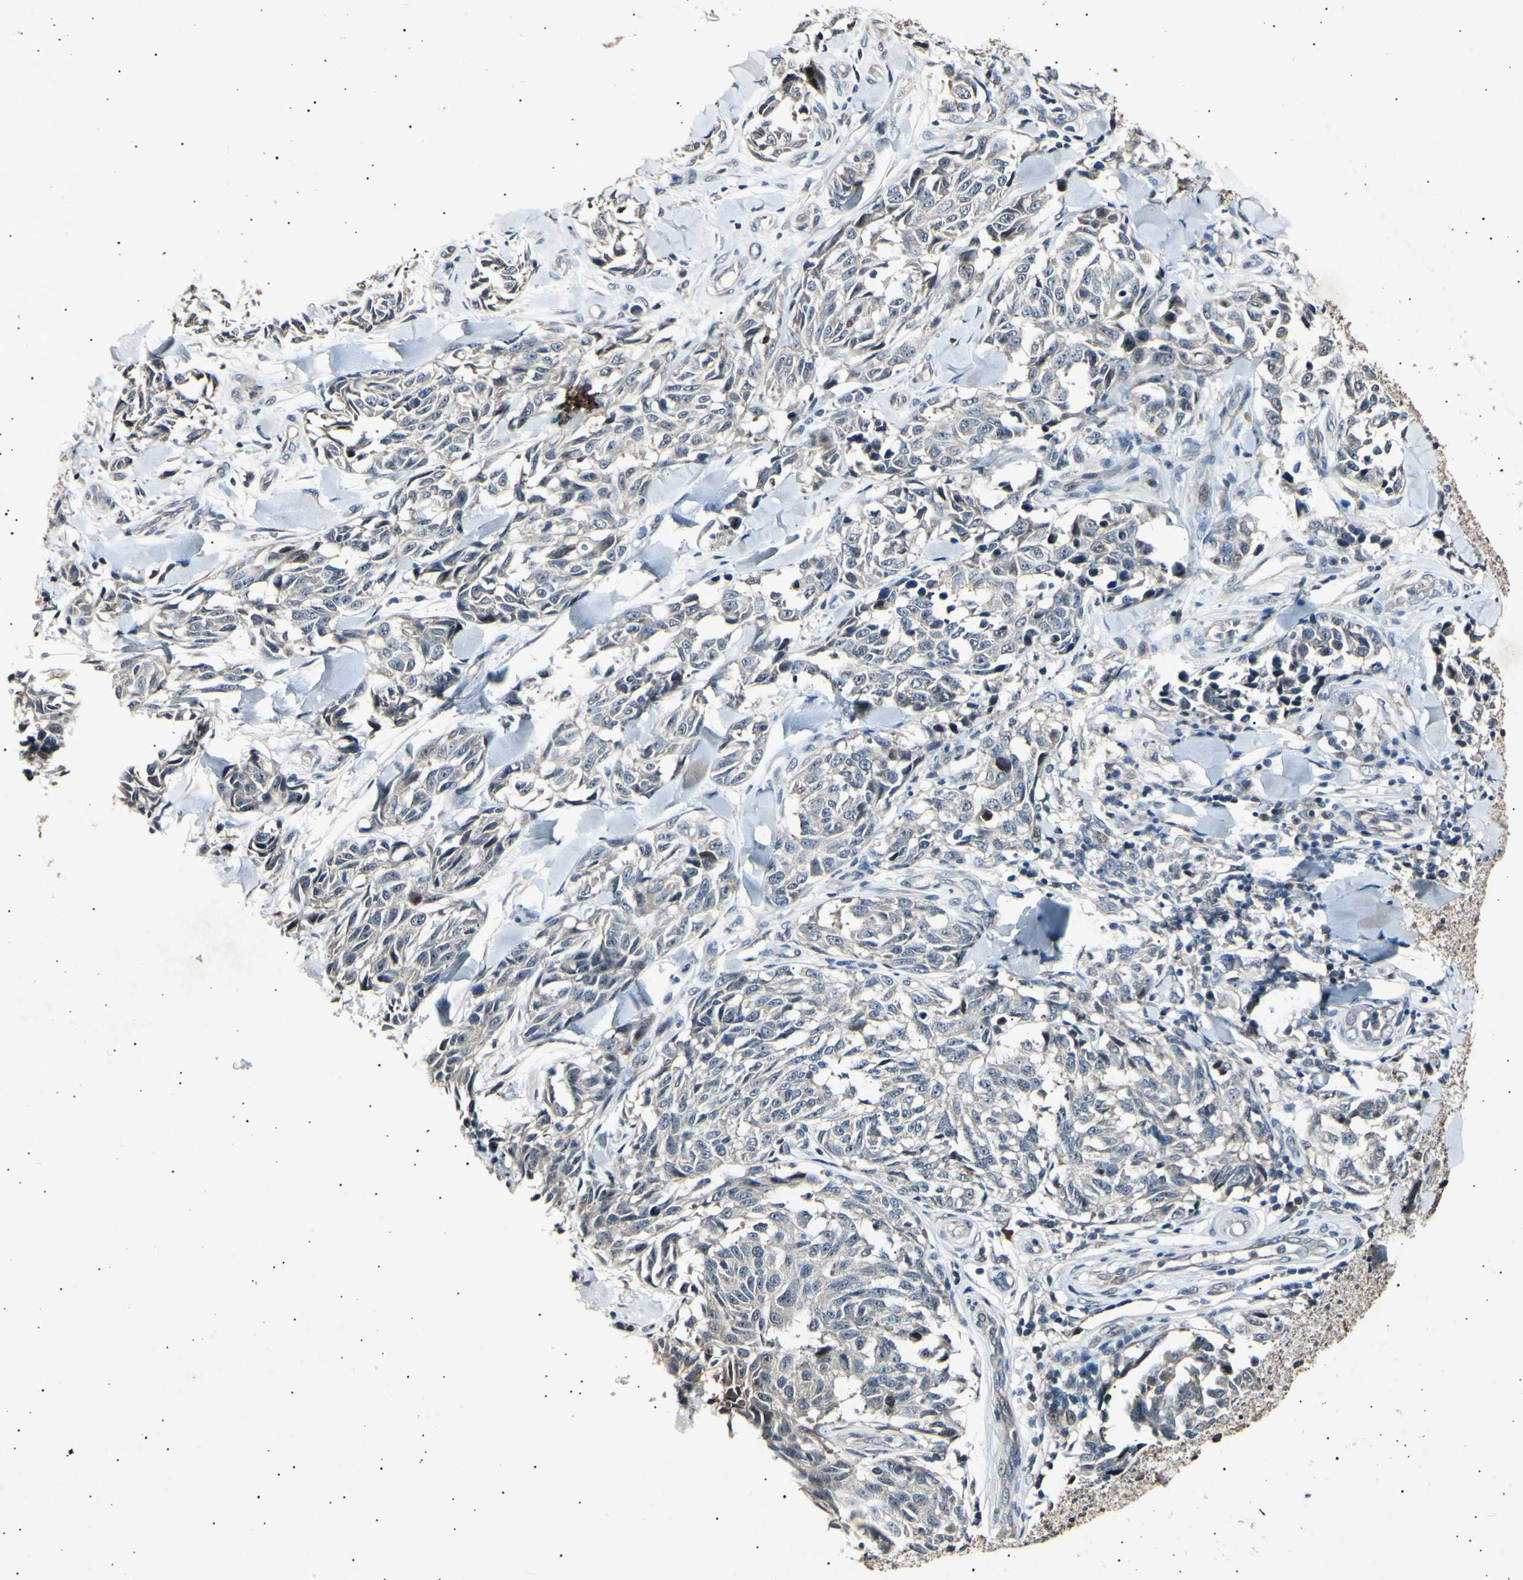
{"staining": {"intensity": "negative", "quantity": "none", "location": "none"}, "tissue": "melanoma", "cell_type": "Tumor cells", "image_type": "cancer", "snomed": [{"axis": "morphology", "description": "Malignant melanoma, NOS"}, {"axis": "topography", "description": "Skin"}], "caption": "Immunohistochemistry (IHC) image of neoplastic tissue: melanoma stained with DAB displays no significant protein positivity in tumor cells.", "gene": "ADCY3", "patient": {"sex": "female", "age": 64}}